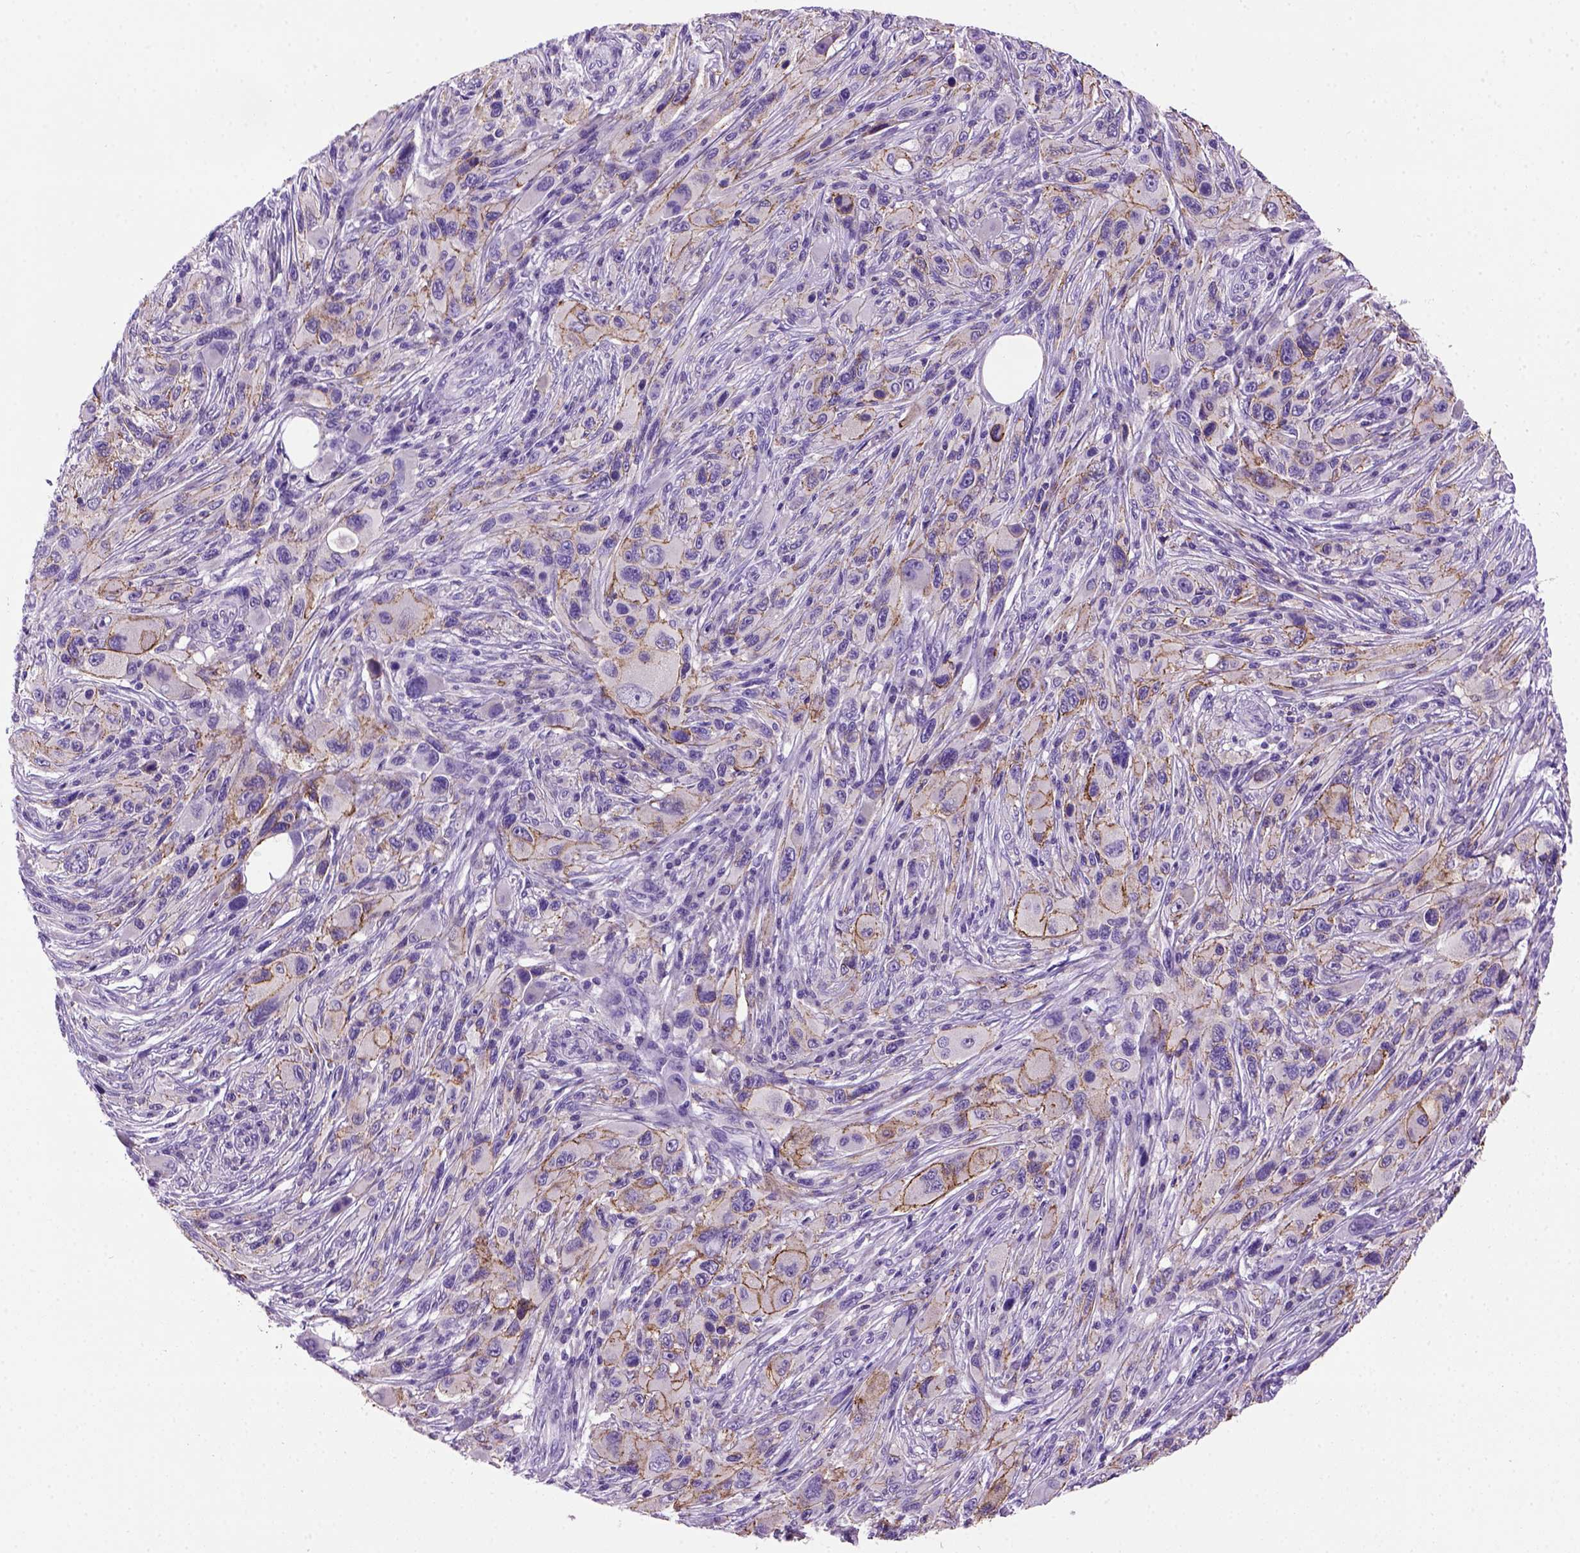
{"staining": {"intensity": "moderate", "quantity": "<25%", "location": "cytoplasmic/membranous"}, "tissue": "melanoma", "cell_type": "Tumor cells", "image_type": "cancer", "snomed": [{"axis": "morphology", "description": "Malignant melanoma, NOS"}, {"axis": "topography", "description": "Skin"}], "caption": "Human melanoma stained with a protein marker displays moderate staining in tumor cells.", "gene": "CDH1", "patient": {"sex": "male", "age": 53}}